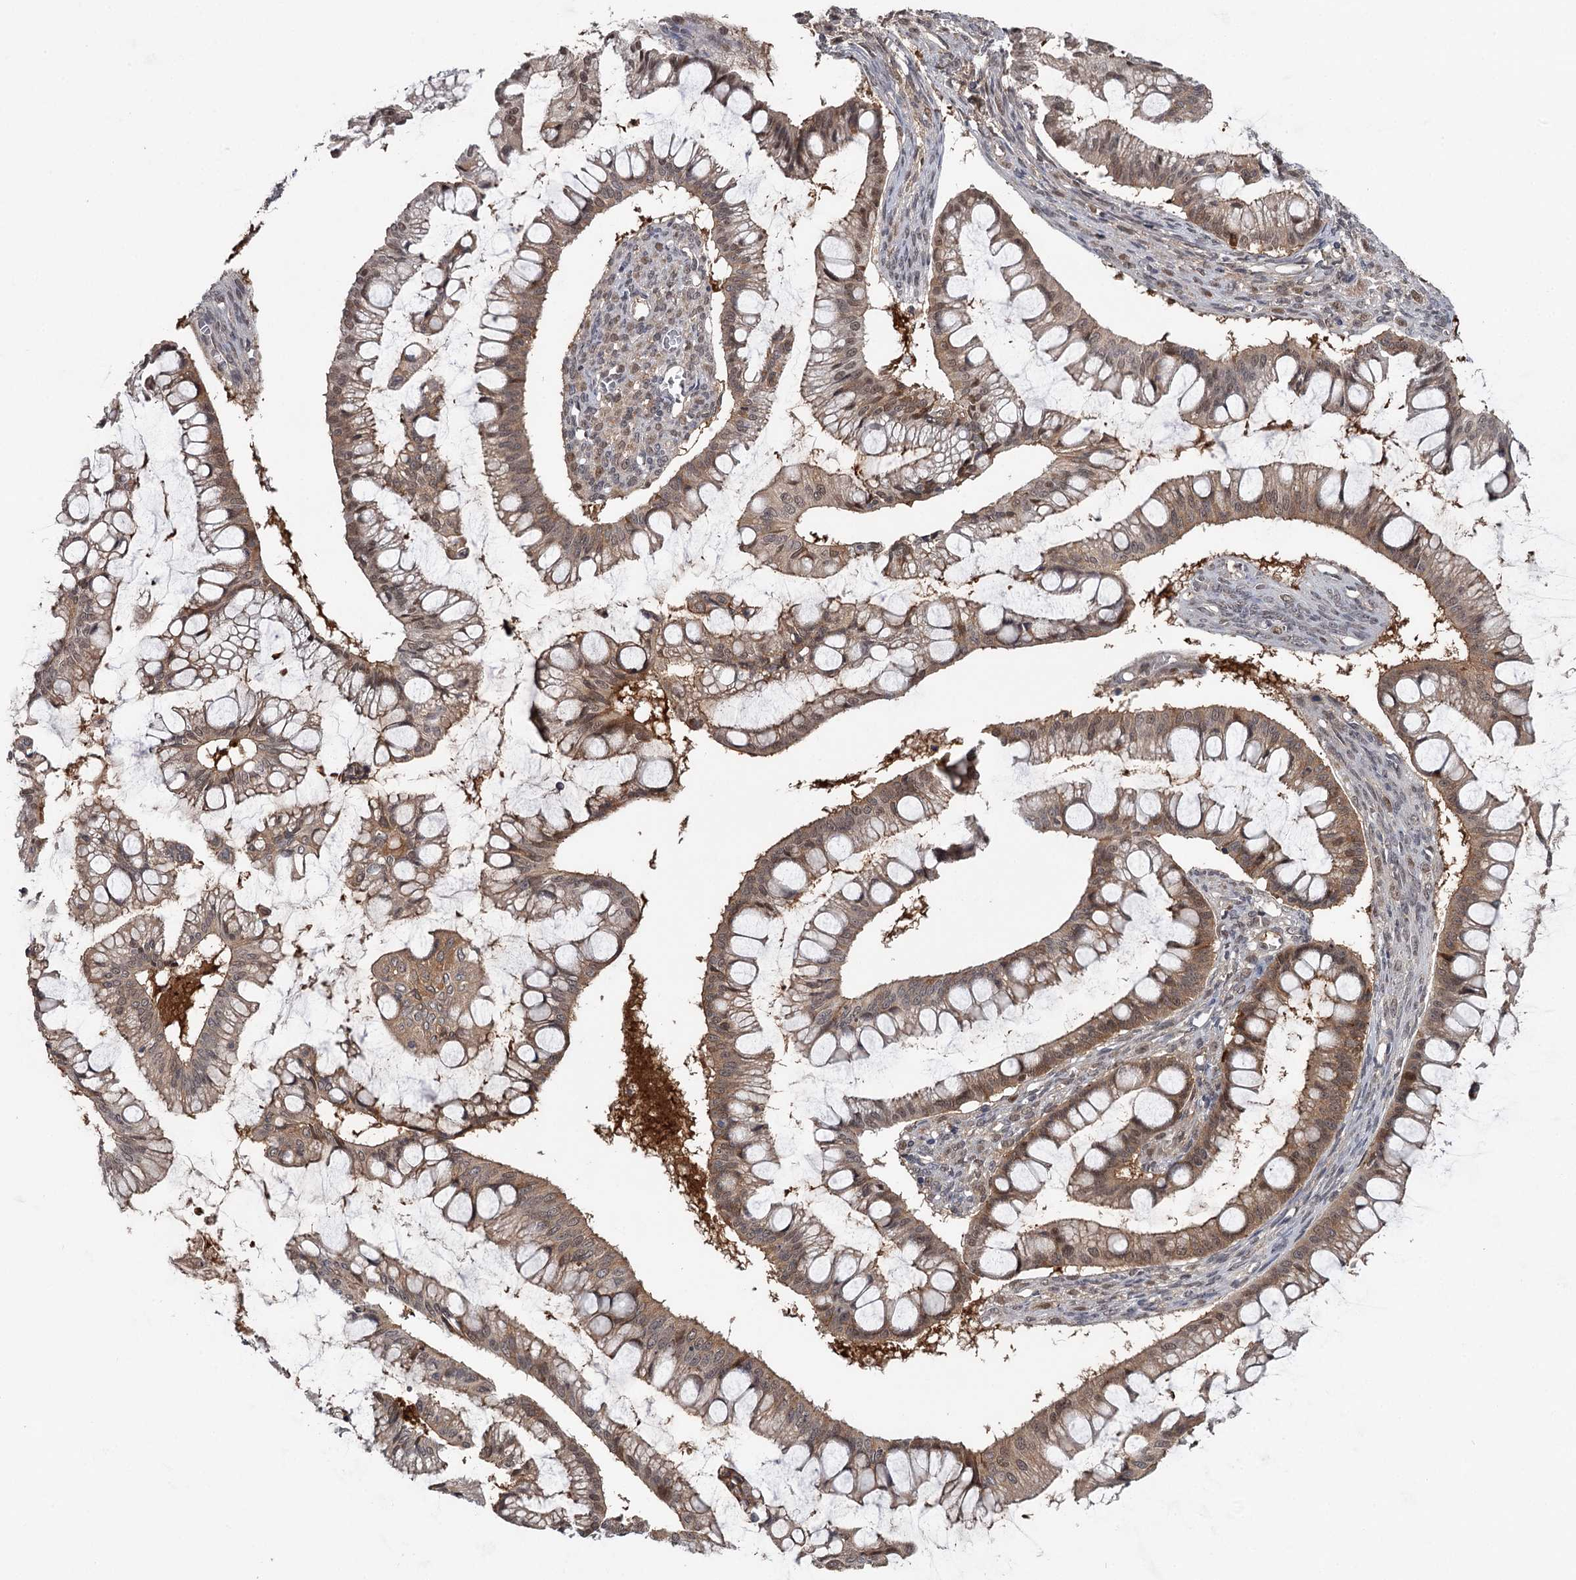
{"staining": {"intensity": "moderate", "quantity": ">75%", "location": "cytoplasmic/membranous,nuclear"}, "tissue": "ovarian cancer", "cell_type": "Tumor cells", "image_type": "cancer", "snomed": [{"axis": "morphology", "description": "Cystadenocarcinoma, mucinous, NOS"}, {"axis": "topography", "description": "Ovary"}], "caption": "A high-resolution image shows IHC staining of ovarian cancer, which exhibits moderate cytoplasmic/membranous and nuclear positivity in approximately >75% of tumor cells. (IHC, brightfield microscopy, high magnification).", "gene": "GTSF1", "patient": {"sex": "female", "age": 73}}